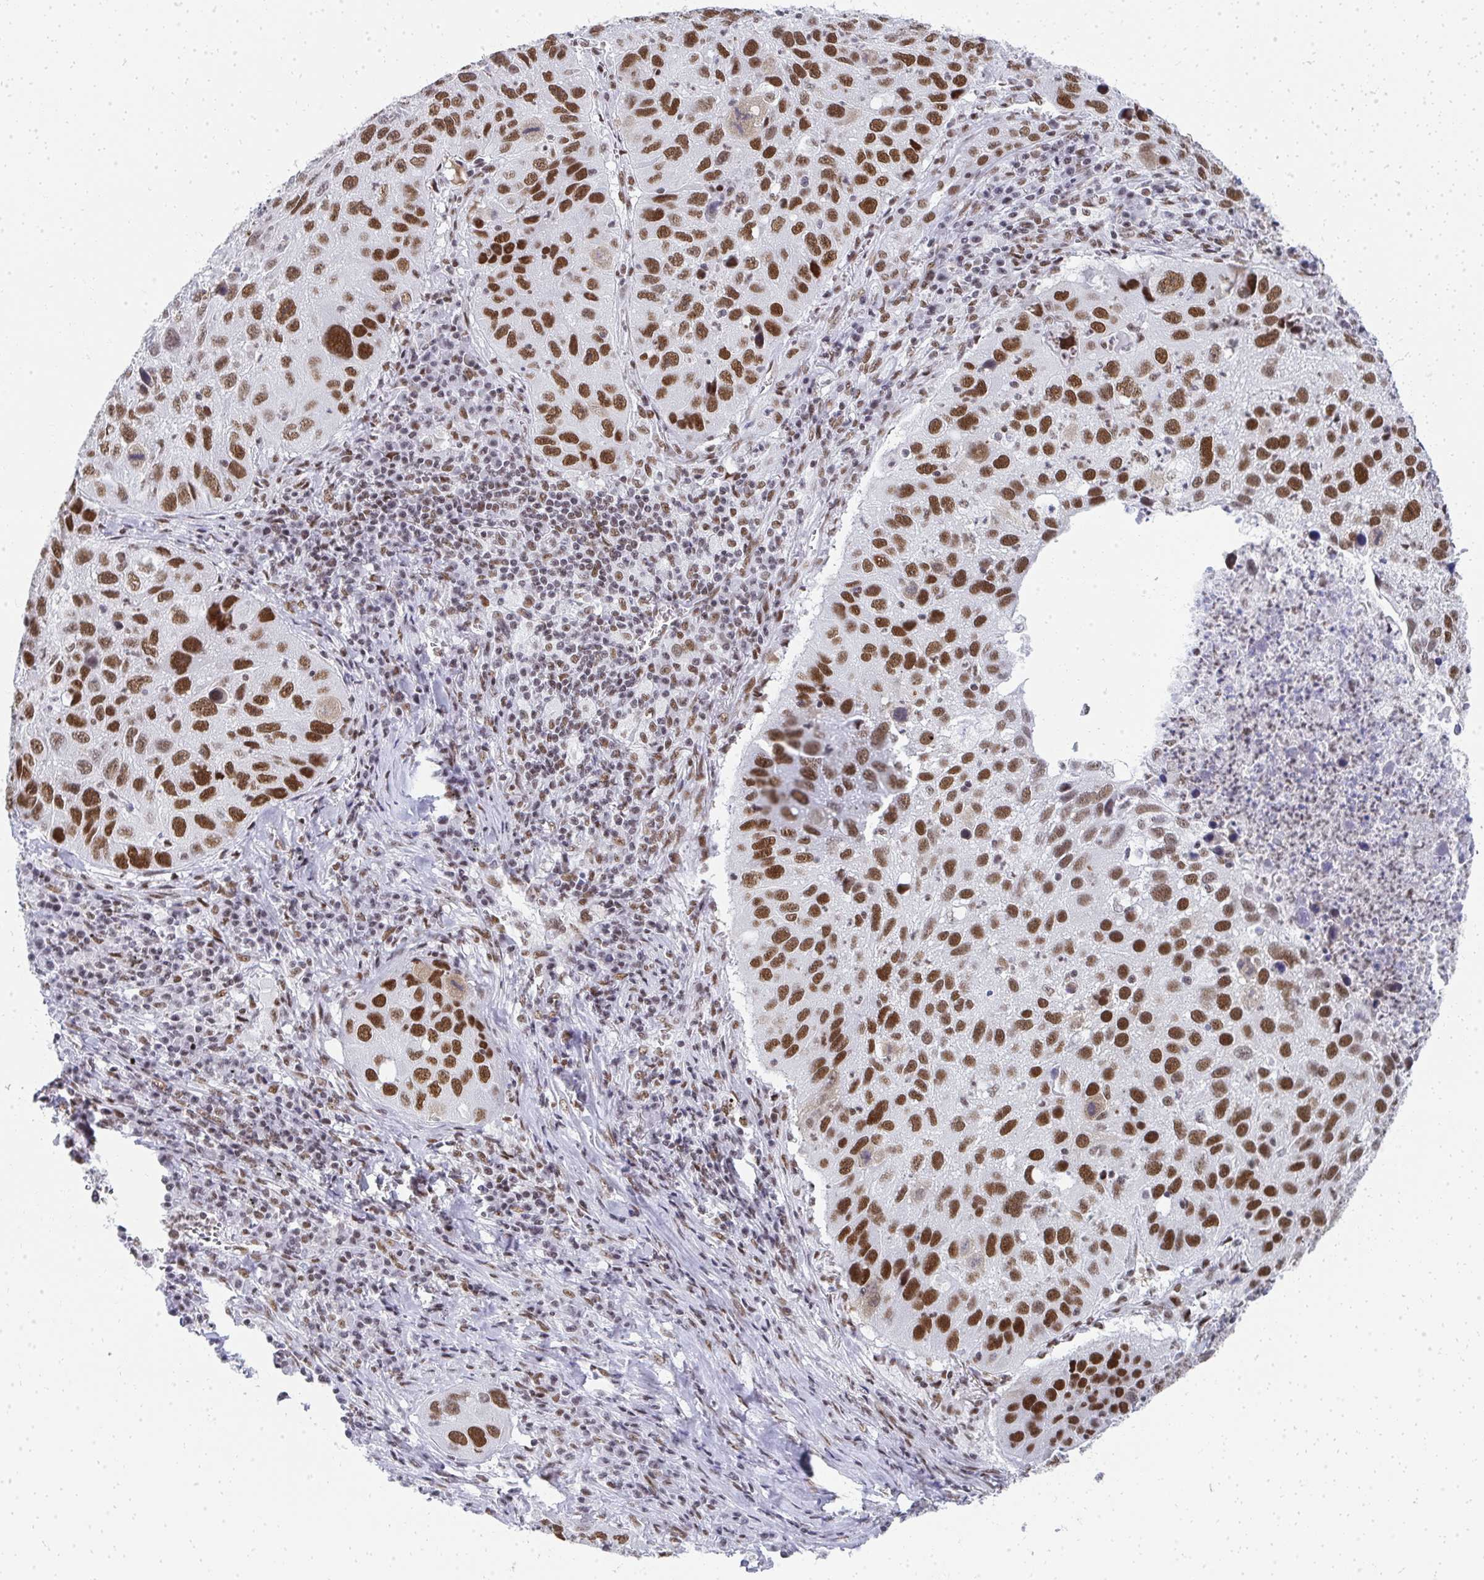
{"staining": {"intensity": "strong", "quantity": ">75%", "location": "nuclear"}, "tissue": "lung cancer", "cell_type": "Tumor cells", "image_type": "cancer", "snomed": [{"axis": "morphology", "description": "Squamous cell carcinoma, NOS"}, {"axis": "topography", "description": "Lung"}], "caption": "High-magnification brightfield microscopy of lung squamous cell carcinoma stained with DAB (brown) and counterstained with hematoxylin (blue). tumor cells exhibit strong nuclear staining is identified in approximately>75% of cells. The protein is stained brown, and the nuclei are stained in blue (DAB (3,3'-diaminobenzidine) IHC with brightfield microscopy, high magnification).", "gene": "CREBBP", "patient": {"sex": "female", "age": 61}}